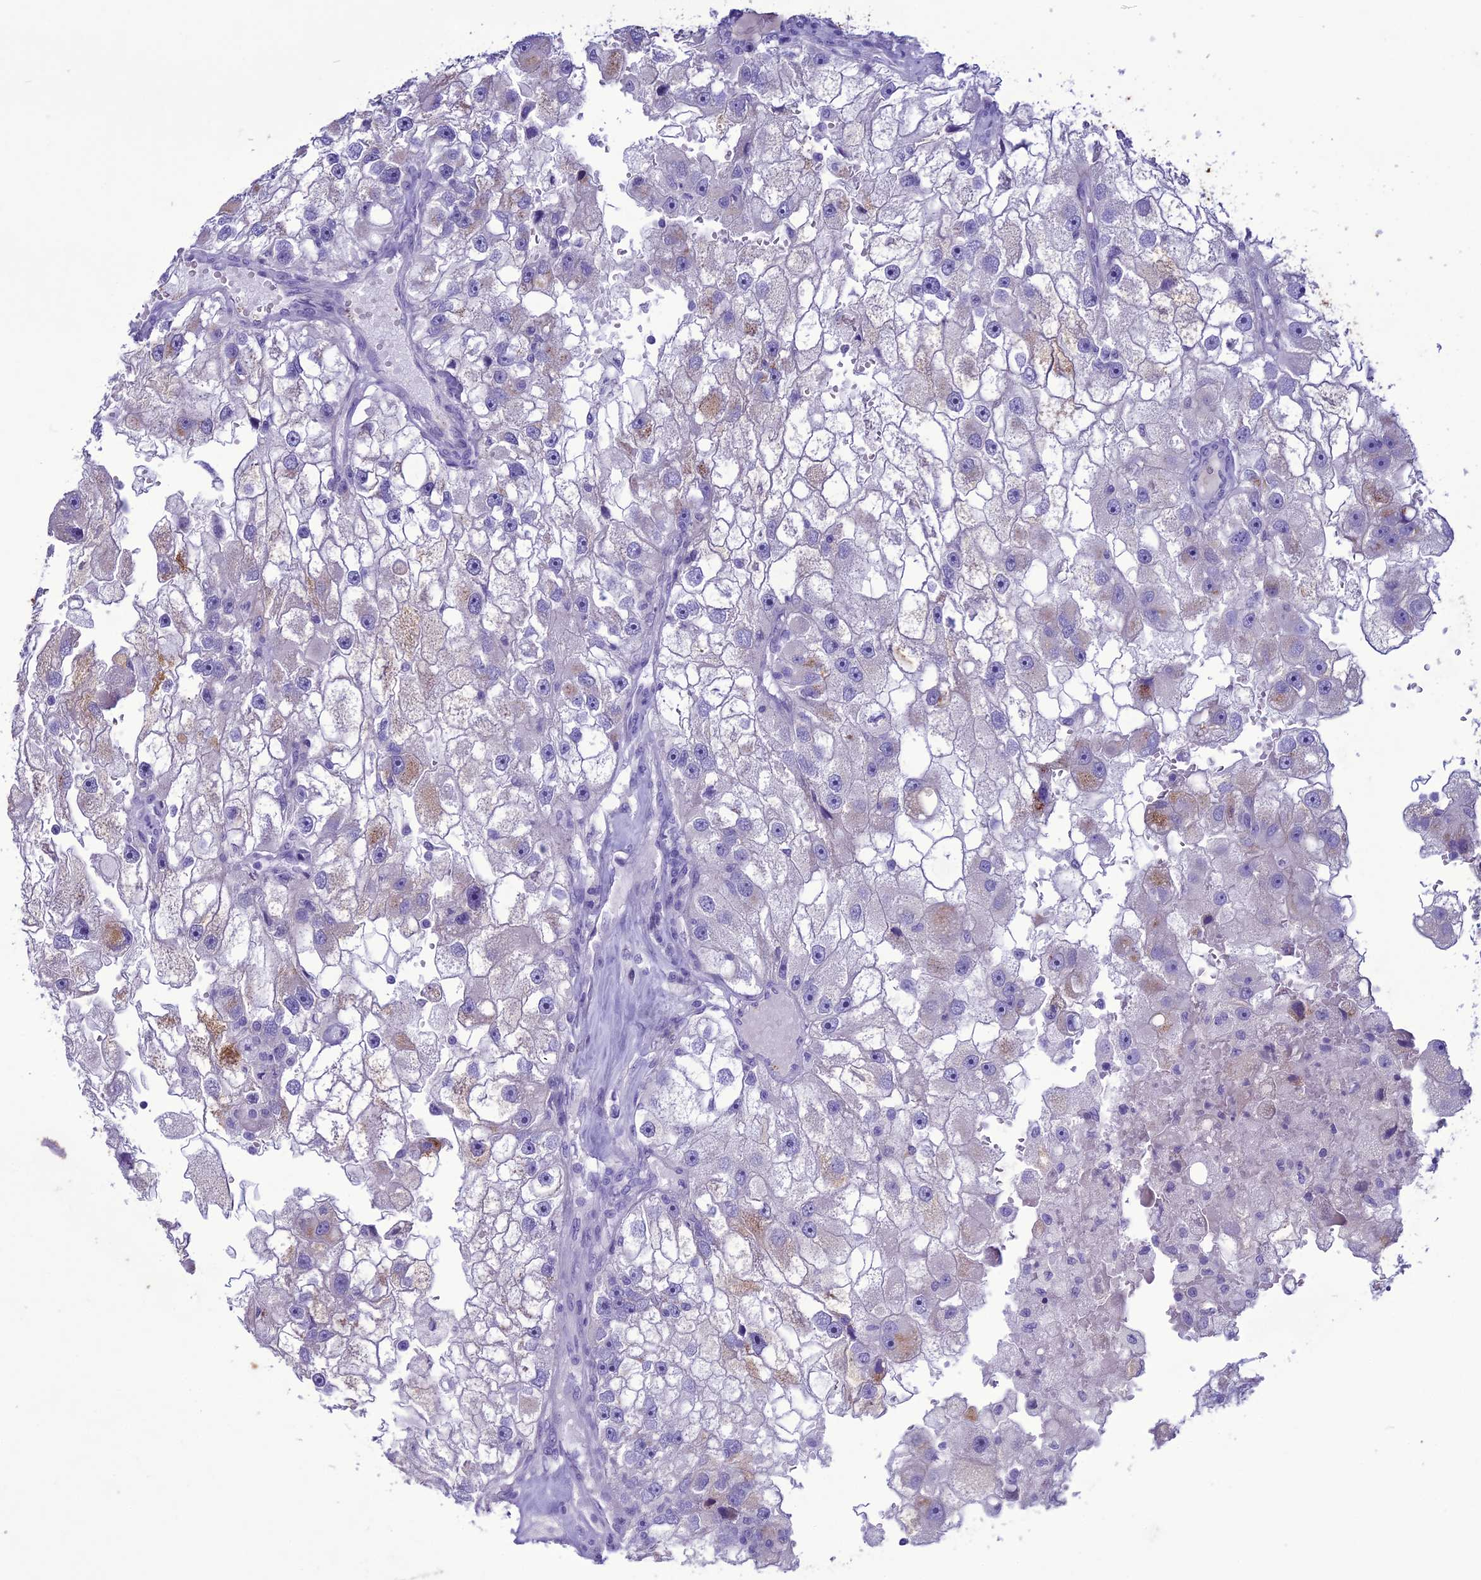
{"staining": {"intensity": "weak", "quantity": "<25%", "location": "cytoplasmic/membranous"}, "tissue": "renal cancer", "cell_type": "Tumor cells", "image_type": "cancer", "snomed": [{"axis": "morphology", "description": "Adenocarcinoma, NOS"}, {"axis": "topography", "description": "Kidney"}], "caption": "Immunohistochemical staining of human renal cancer (adenocarcinoma) reveals no significant positivity in tumor cells.", "gene": "CLEC2L", "patient": {"sex": "male", "age": 63}}